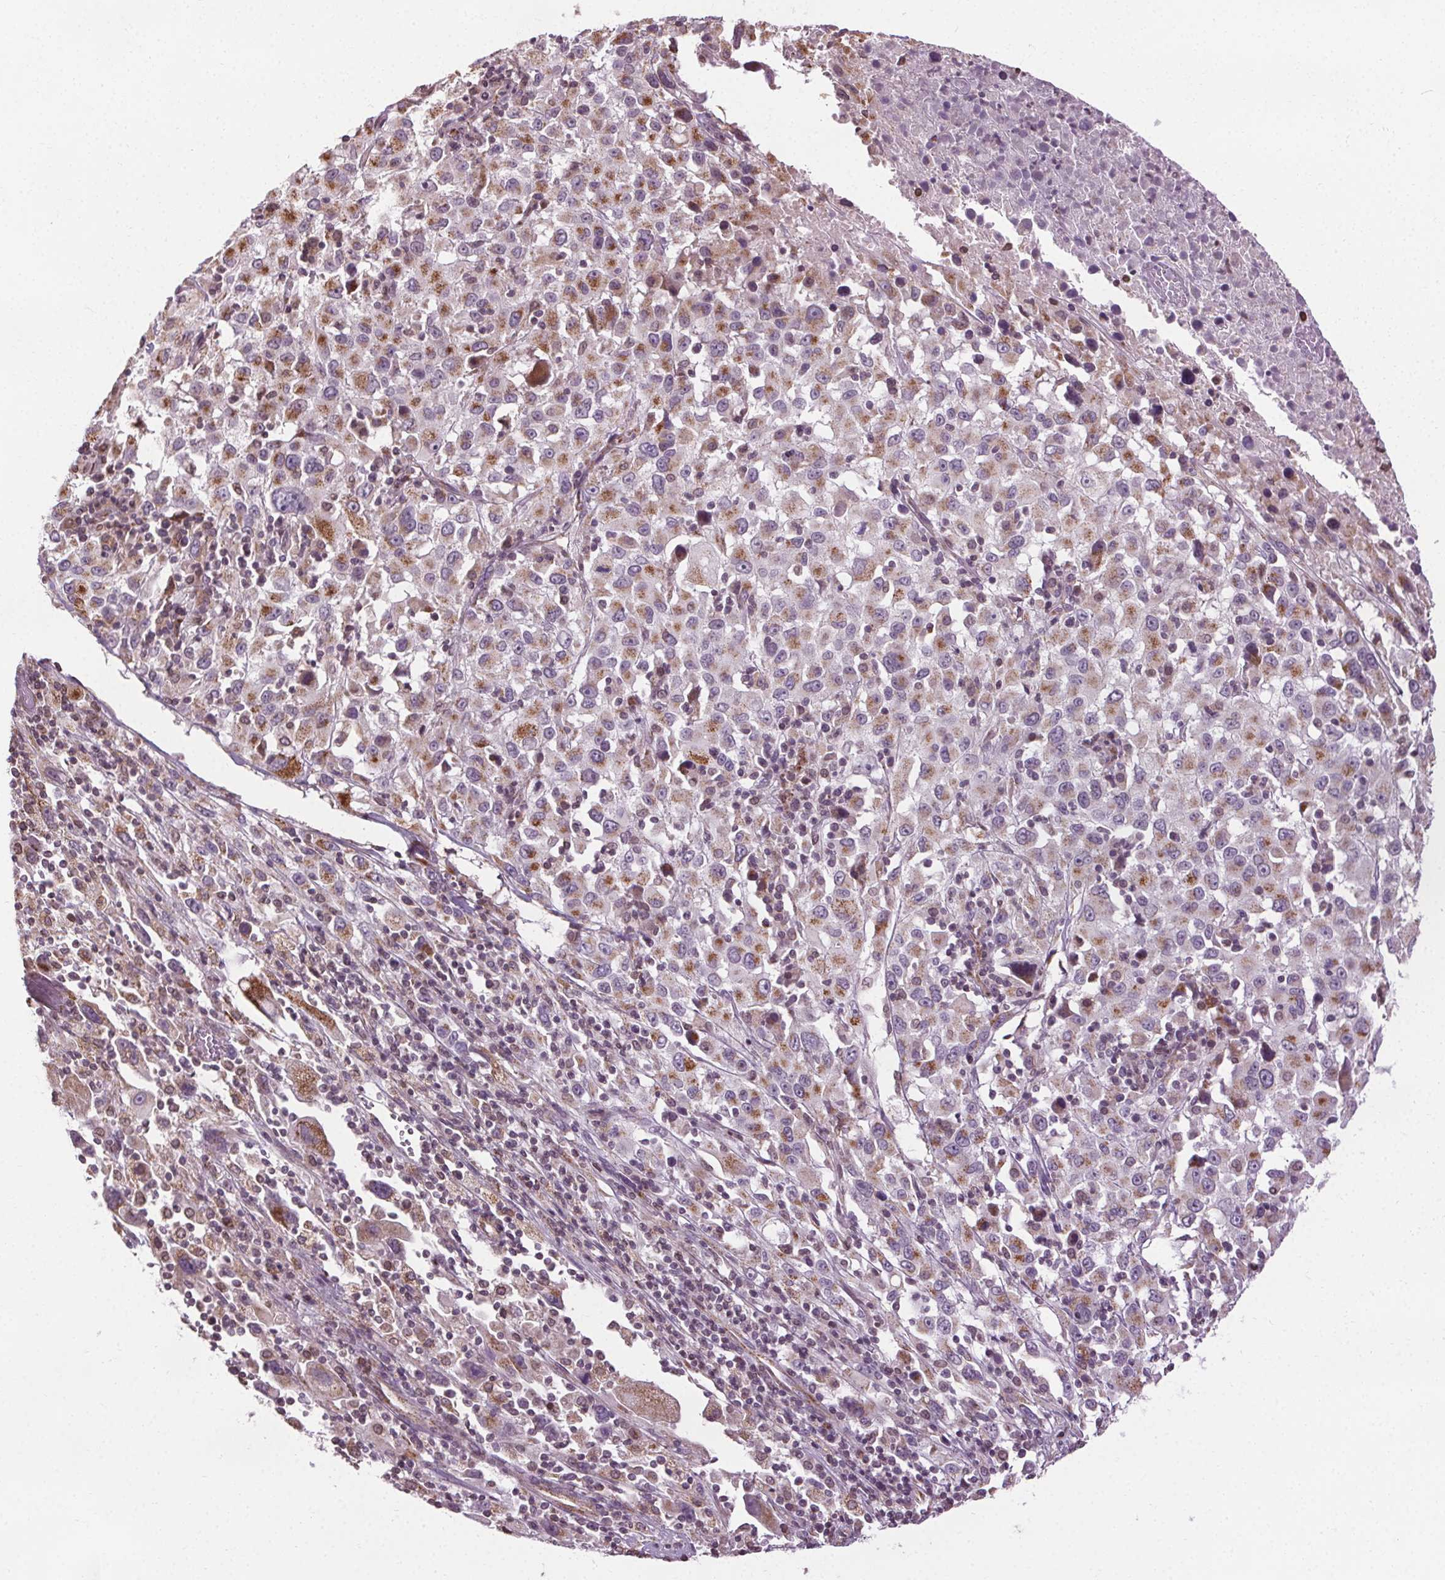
{"staining": {"intensity": "moderate", "quantity": "25%-75%", "location": "cytoplasmic/membranous"}, "tissue": "melanoma", "cell_type": "Tumor cells", "image_type": "cancer", "snomed": [{"axis": "morphology", "description": "Malignant melanoma, Metastatic site"}, {"axis": "topography", "description": "Soft tissue"}], "caption": "The histopathology image displays immunohistochemical staining of melanoma. There is moderate cytoplasmic/membranous positivity is identified in approximately 25%-75% of tumor cells.", "gene": "LFNG", "patient": {"sex": "male", "age": 50}}